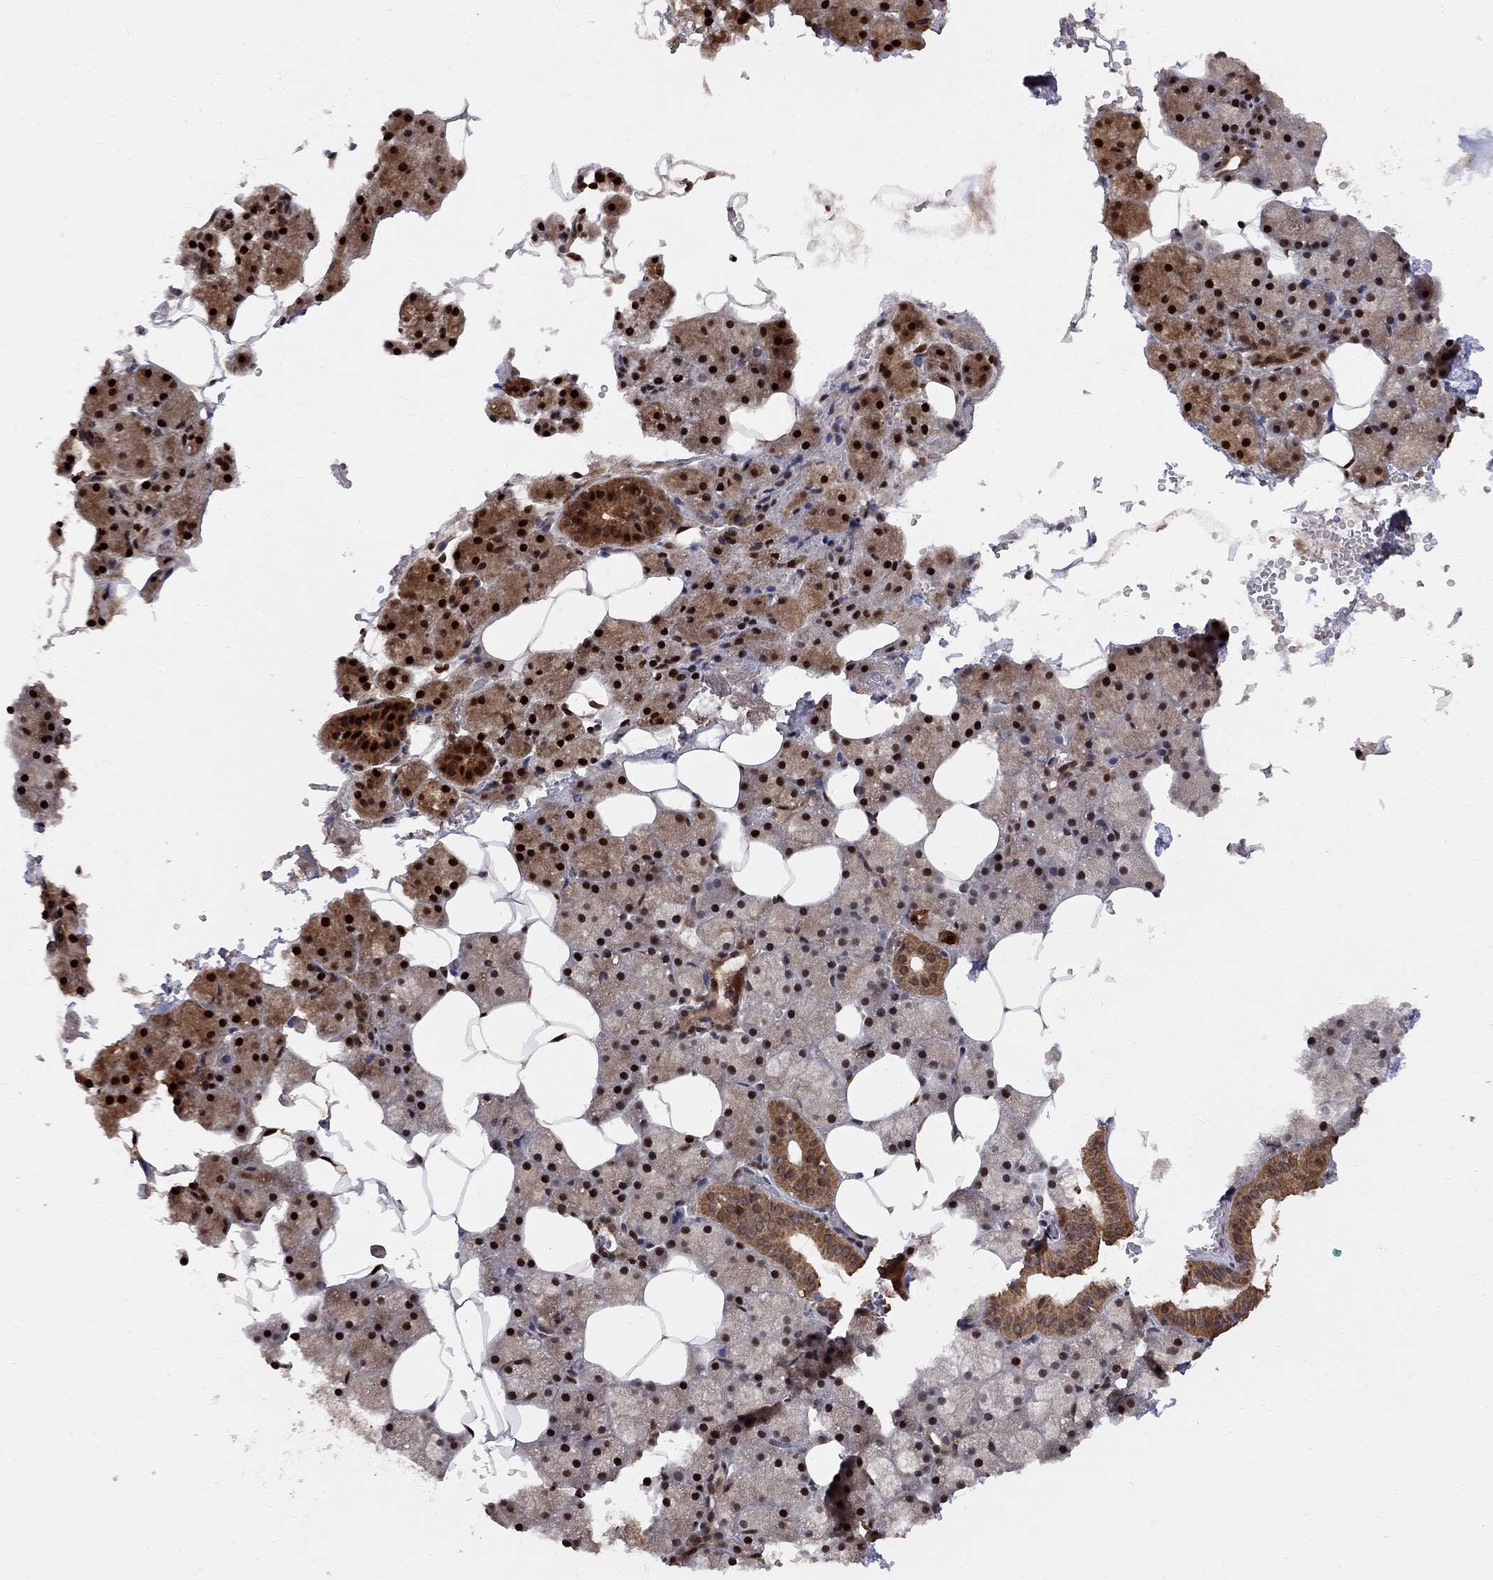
{"staining": {"intensity": "strong", "quantity": "25%-75%", "location": "cytoplasmic/membranous,nuclear"}, "tissue": "salivary gland", "cell_type": "Glandular cells", "image_type": "normal", "snomed": [{"axis": "morphology", "description": "Normal tissue, NOS"}, {"axis": "topography", "description": "Salivary gland"}], "caption": "Protein staining of unremarkable salivary gland reveals strong cytoplasmic/membranous,nuclear expression in about 25%-75% of glandular cells.", "gene": "ELOB", "patient": {"sex": "male", "age": 38}}